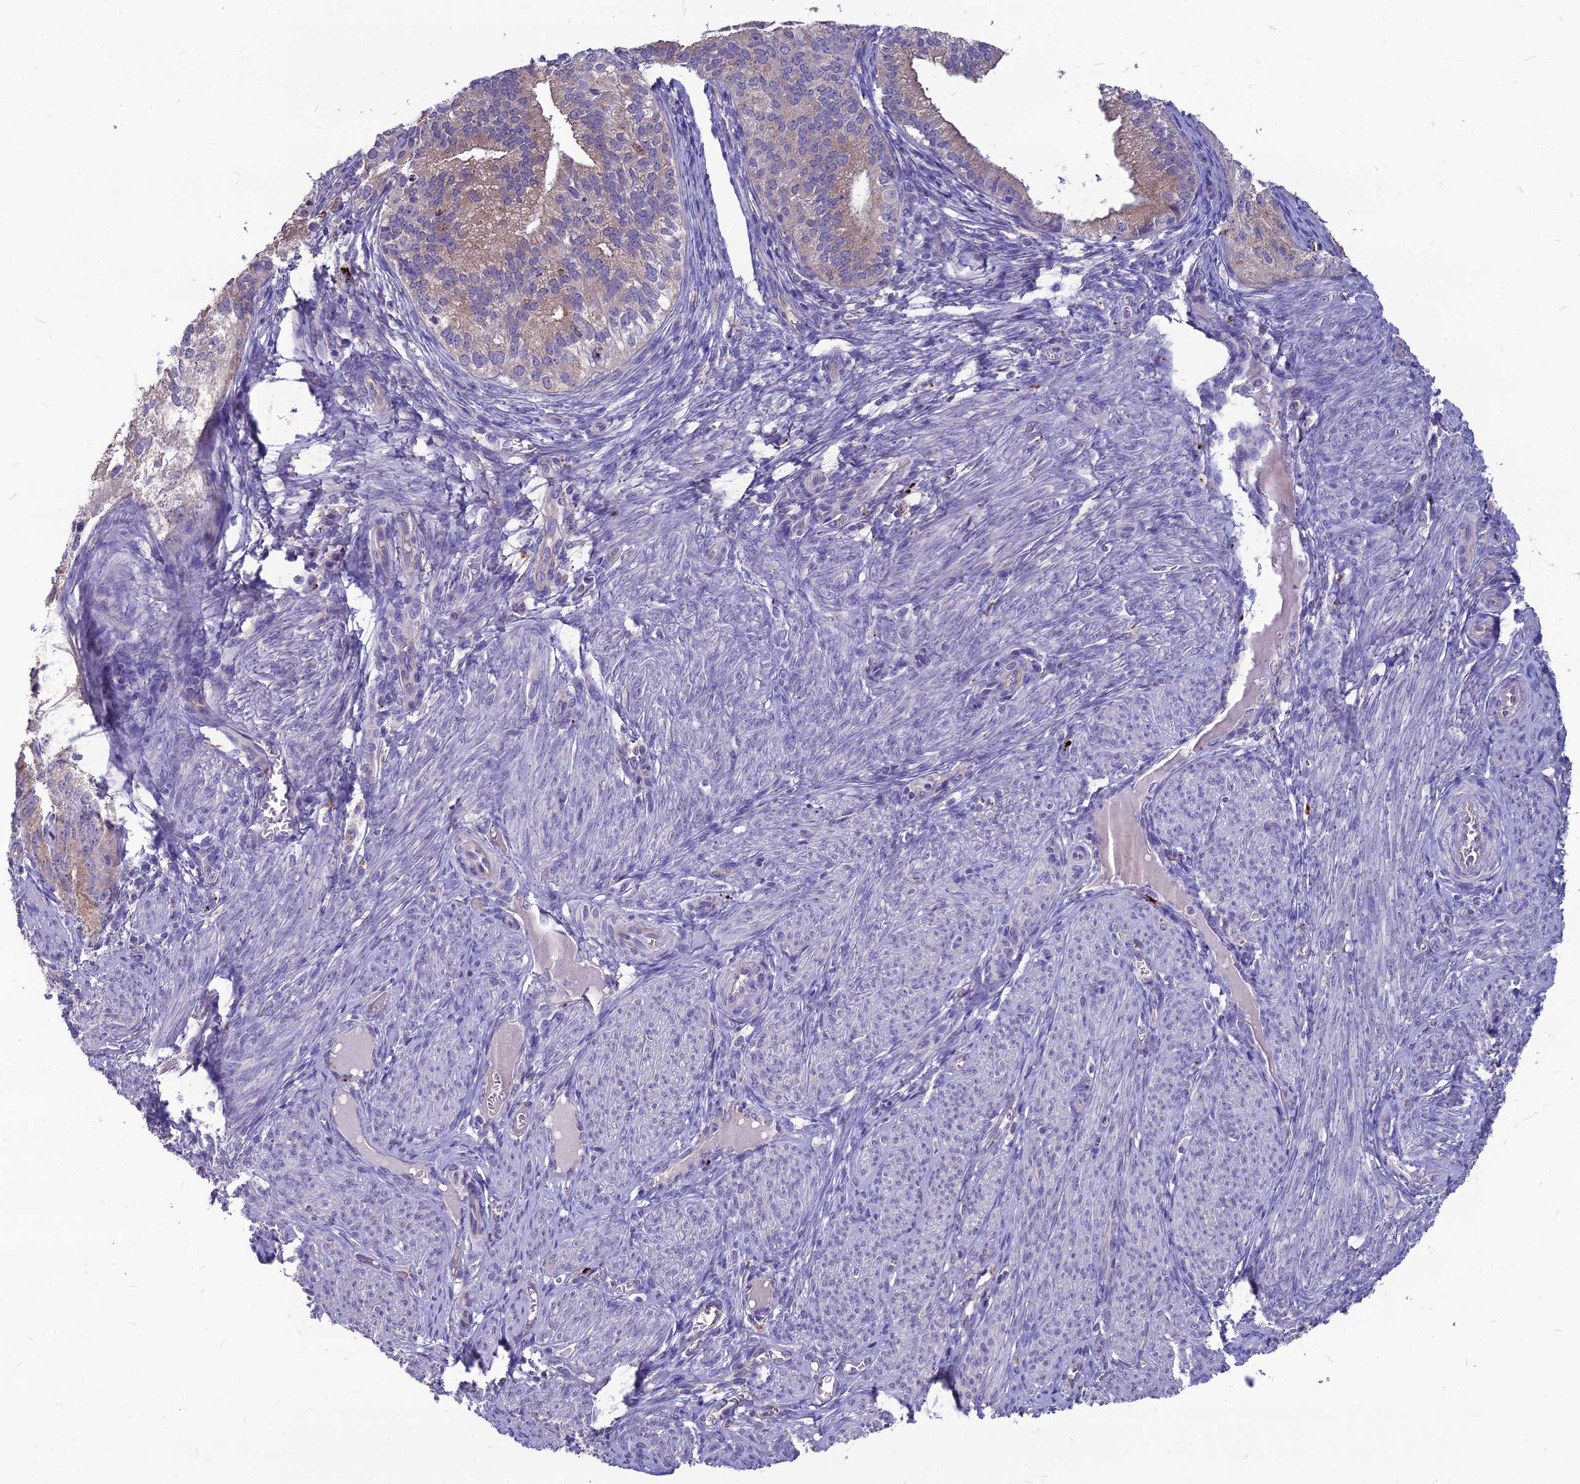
{"staining": {"intensity": "weak", "quantity": "<25%", "location": "cytoplasmic/membranous"}, "tissue": "endometrial cancer", "cell_type": "Tumor cells", "image_type": "cancer", "snomed": [{"axis": "morphology", "description": "Adenocarcinoma, NOS"}, {"axis": "topography", "description": "Endometrium"}], "caption": "Human endometrial adenocarcinoma stained for a protein using IHC exhibits no staining in tumor cells.", "gene": "PCED1B", "patient": {"sex": "female", "age": 50}}